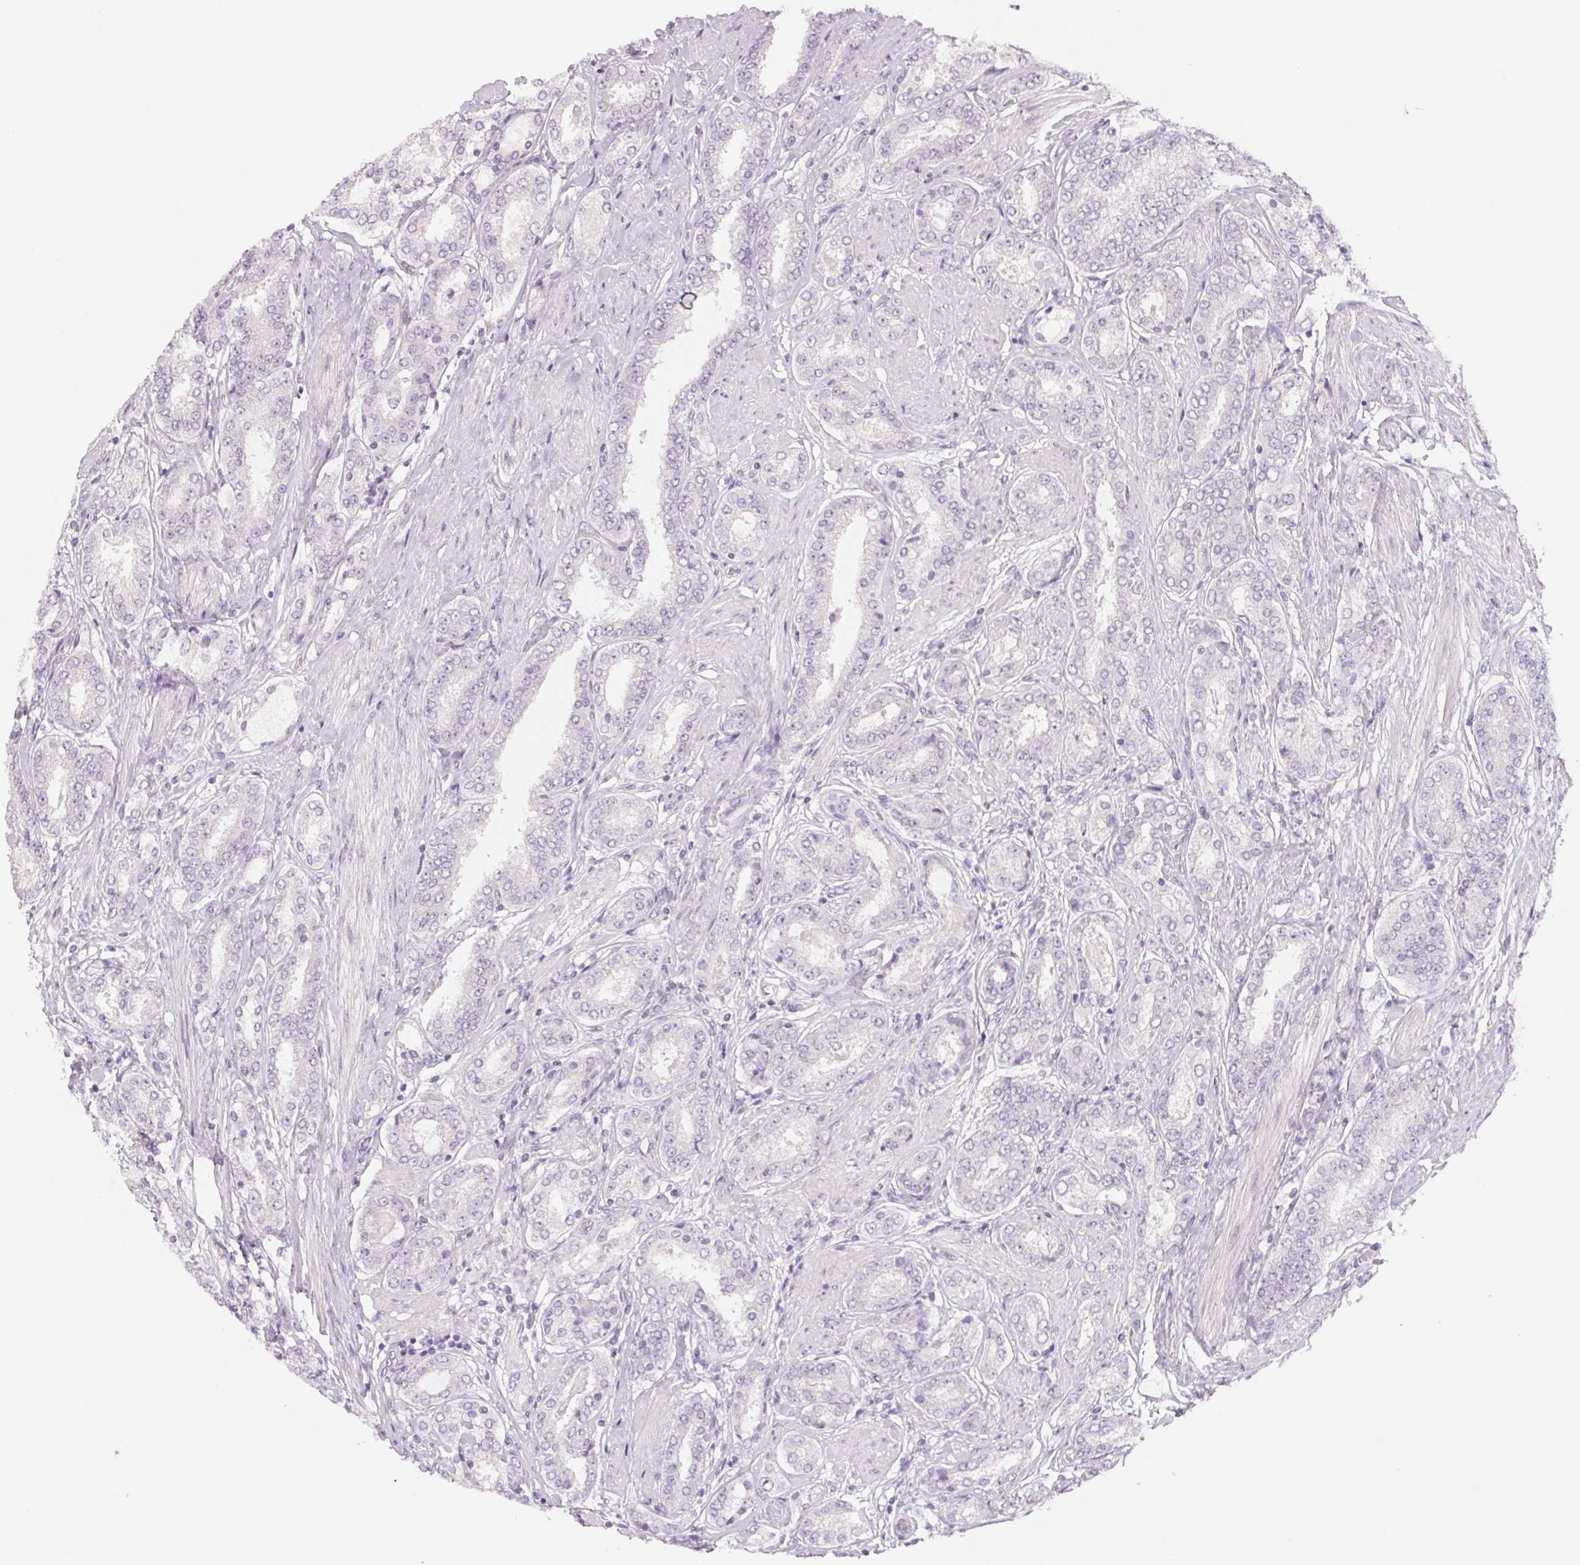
{"staining": {"intensity": "negative", "quantity": "none", "location": "none"}, "tissue": "prostate cancer", "cell_type": "Tumor cells", "image_type": "cancer", "snomed": [{"axis": "morphology", "description": "Adenocarcinoma, High grade"}, {"axis": "topography", "description": "Prostate"}], "caption": "This is an immunohistochemistry histopathology image of prostate cancer (adenocarcinoma (high-grade)). There is no expression in tumor cells.", "gene": "CCDC168", "patient": {"sex": "male", "age": 63}}